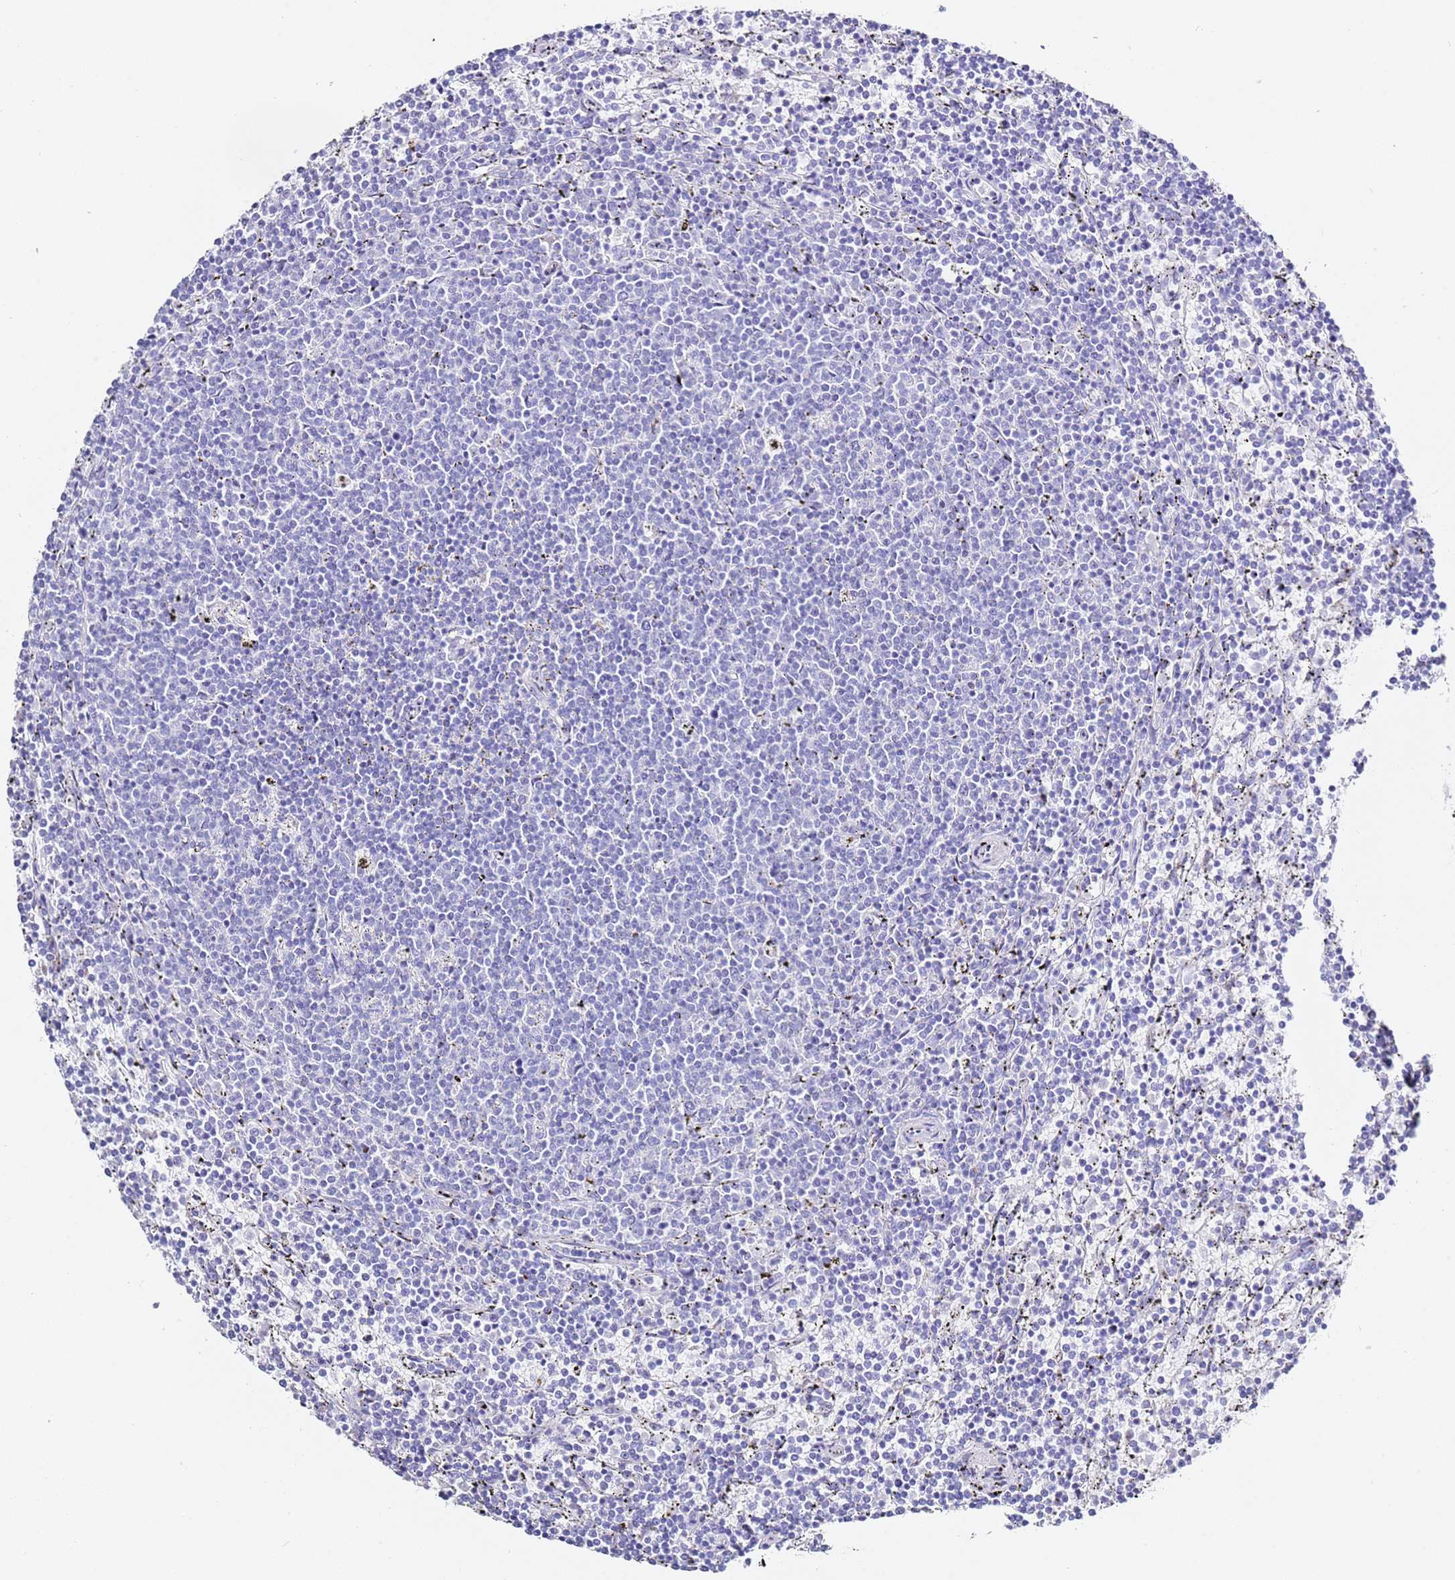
{"staining": {"intensity": "negative", "quantity": "none", "location": "none"}, "tissue": "lymphoma", "cell_type": "Tumor cells", "image_type": "cancer", "snomed": [{"axis": "morphology", "description": "Malignant lymphoma, non-Hodgkin's type, Low grade"}, {"axis": "topography", "description": "Spleen"}], "caption": "Lymphoma was stained to show a protein in brown. There is no significant positivity in tumor cells. (Stains: DAB (3,3'-diaminobenzidine) immunohistochemistry (IHC) with hematoxylin counter stain, Microscopy: brightfield microscopy at high magnification).", "gene": "PTBP2", "patient": {"sex": "female", "age": 50}}